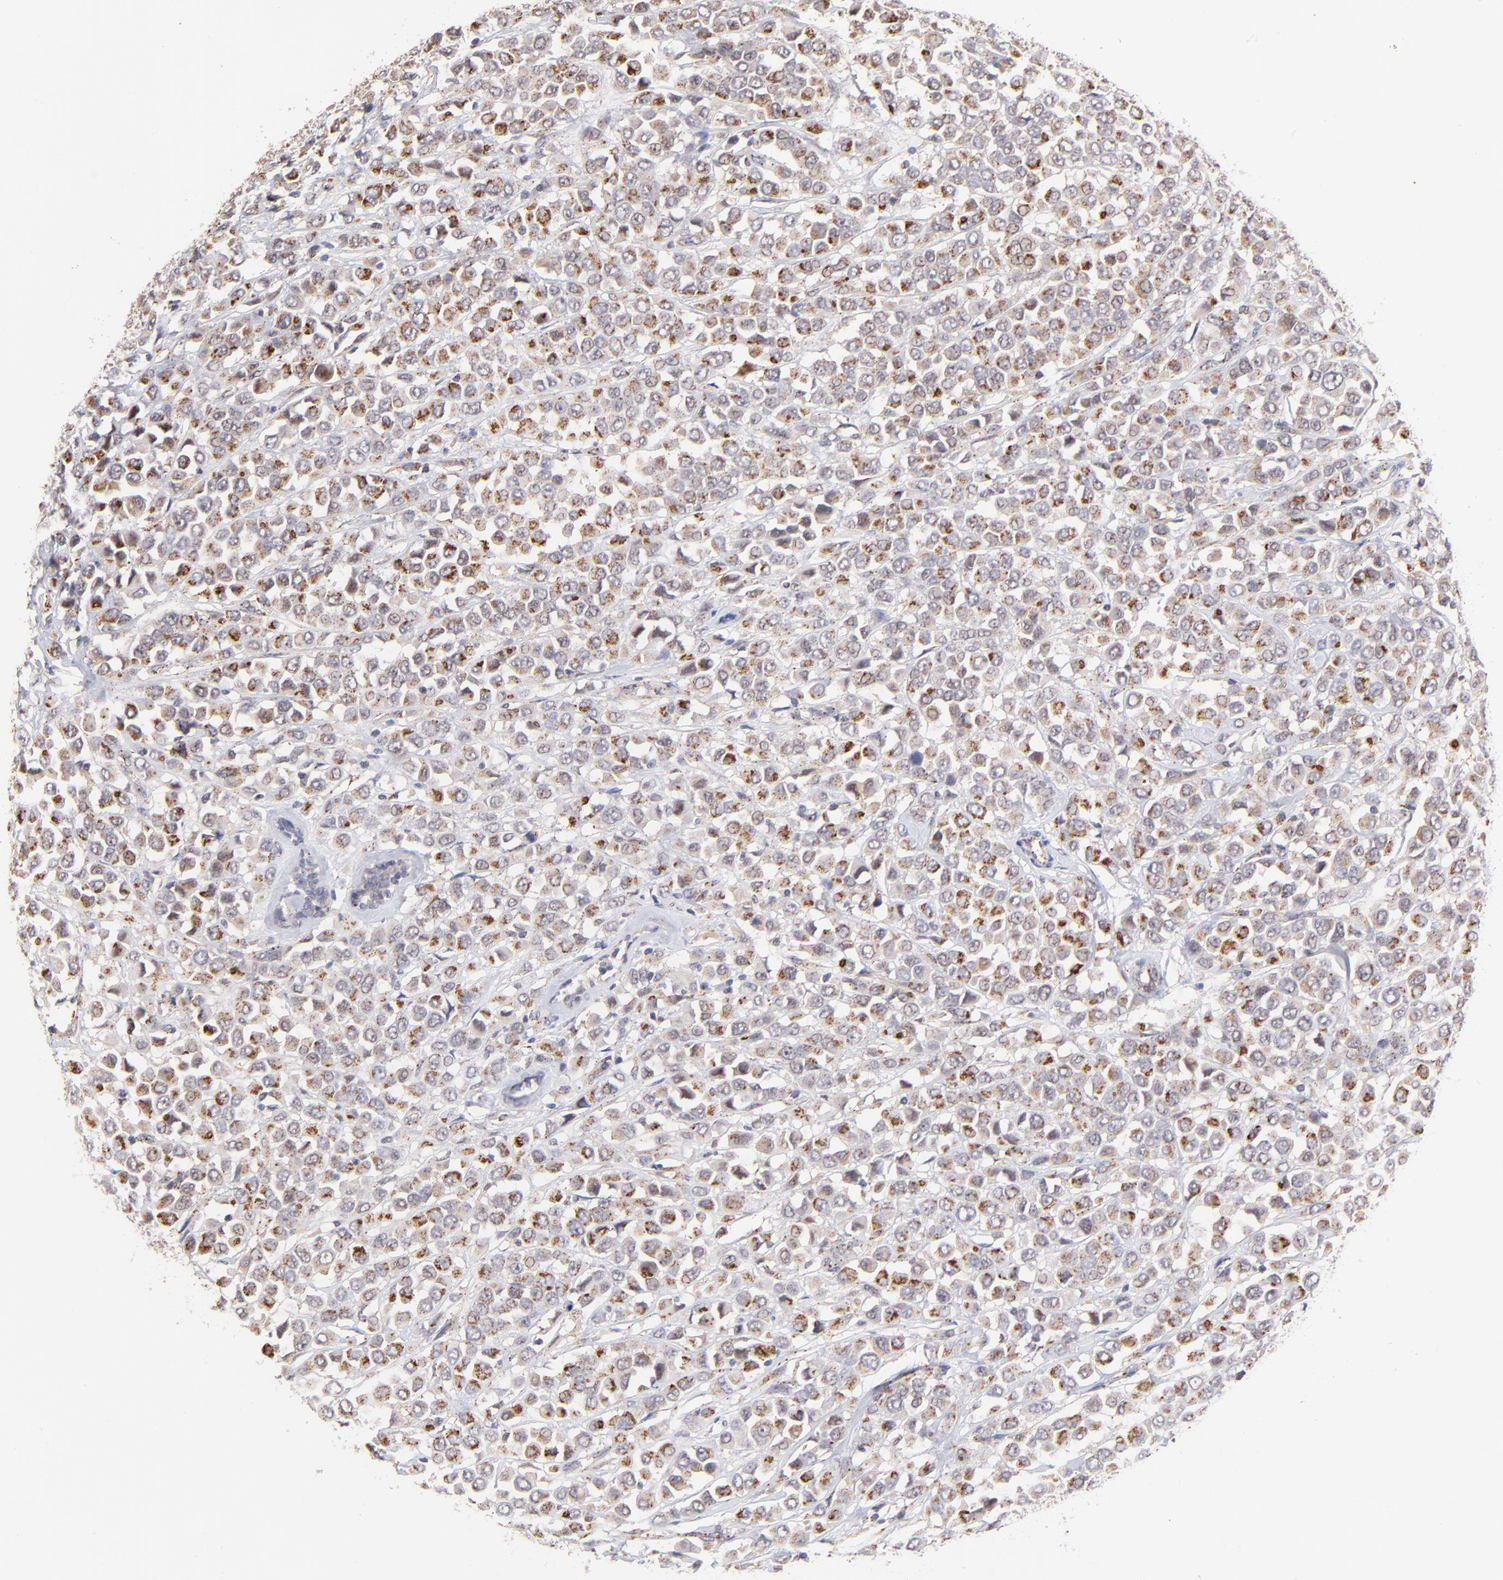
{"staining": {"intensity": "moderate", "quantity": ">75%", "location": "cytoplasmic/membranous,nuclear"}, "tissue": "breast cancer", "cell_type": "Tumor cells", "image_type": "cancer", "snomed": [{"axis": "morphology", "description": "Duct carcinoma"}, {"axis": "topography", "description": "Breast"}], "caption": "An image showing moderate cytoplasmic/membranous and nuclear staining in approximately >75% of tumor cells in breast cancer, as visualized by brown immunohistochemical staining.", "gene": "ZNF747", "patient": {"sex": "female", "age": 61}}